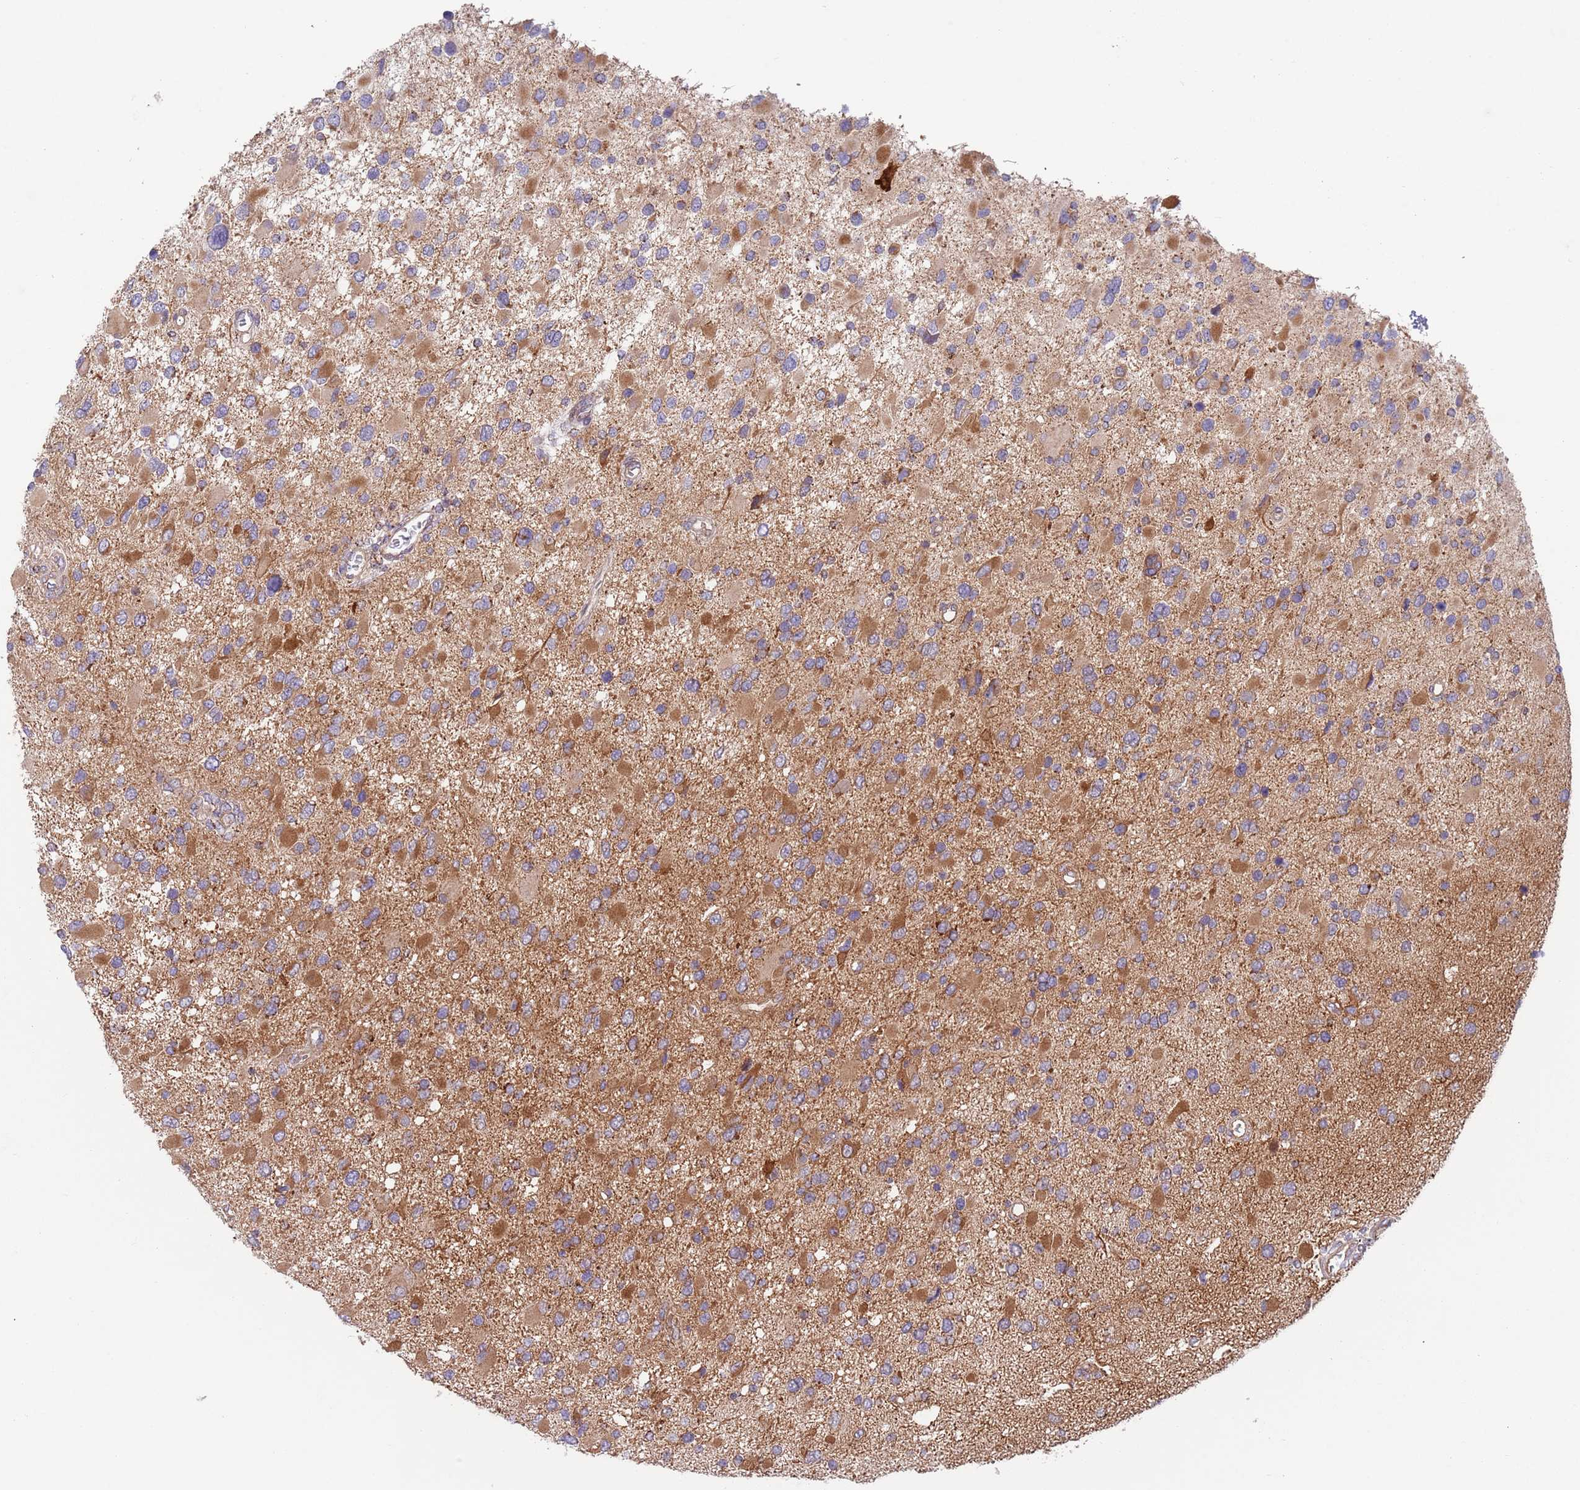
{"staining": {"intensity": "moderate", "quantity": "<25%", "location": "cytoplasmic/membranous"}, "tissue": "glioma", "cell_type": "Tumor cells", "image_type": "cancer", "snomed": [{"axis": "morphology", "description": "Glioma, malignant, High grade"}, {"axis": "topography", "description": "Brain"}], "caption": "Immunohistochemistry staining of malignant high-grade glioma, which demonstrates low levels of moderate cytoplasmic/membranous expression in about <25% of tumor cells indicating moderate cytoplasmic/membranous protein expression. The staining was performed using DAB (brown) for protein detection and nuclei were counterstained in hematoxylin (blue).", "gene": "ZMYM5", "patient": {"sex": "male", "age": 53}}